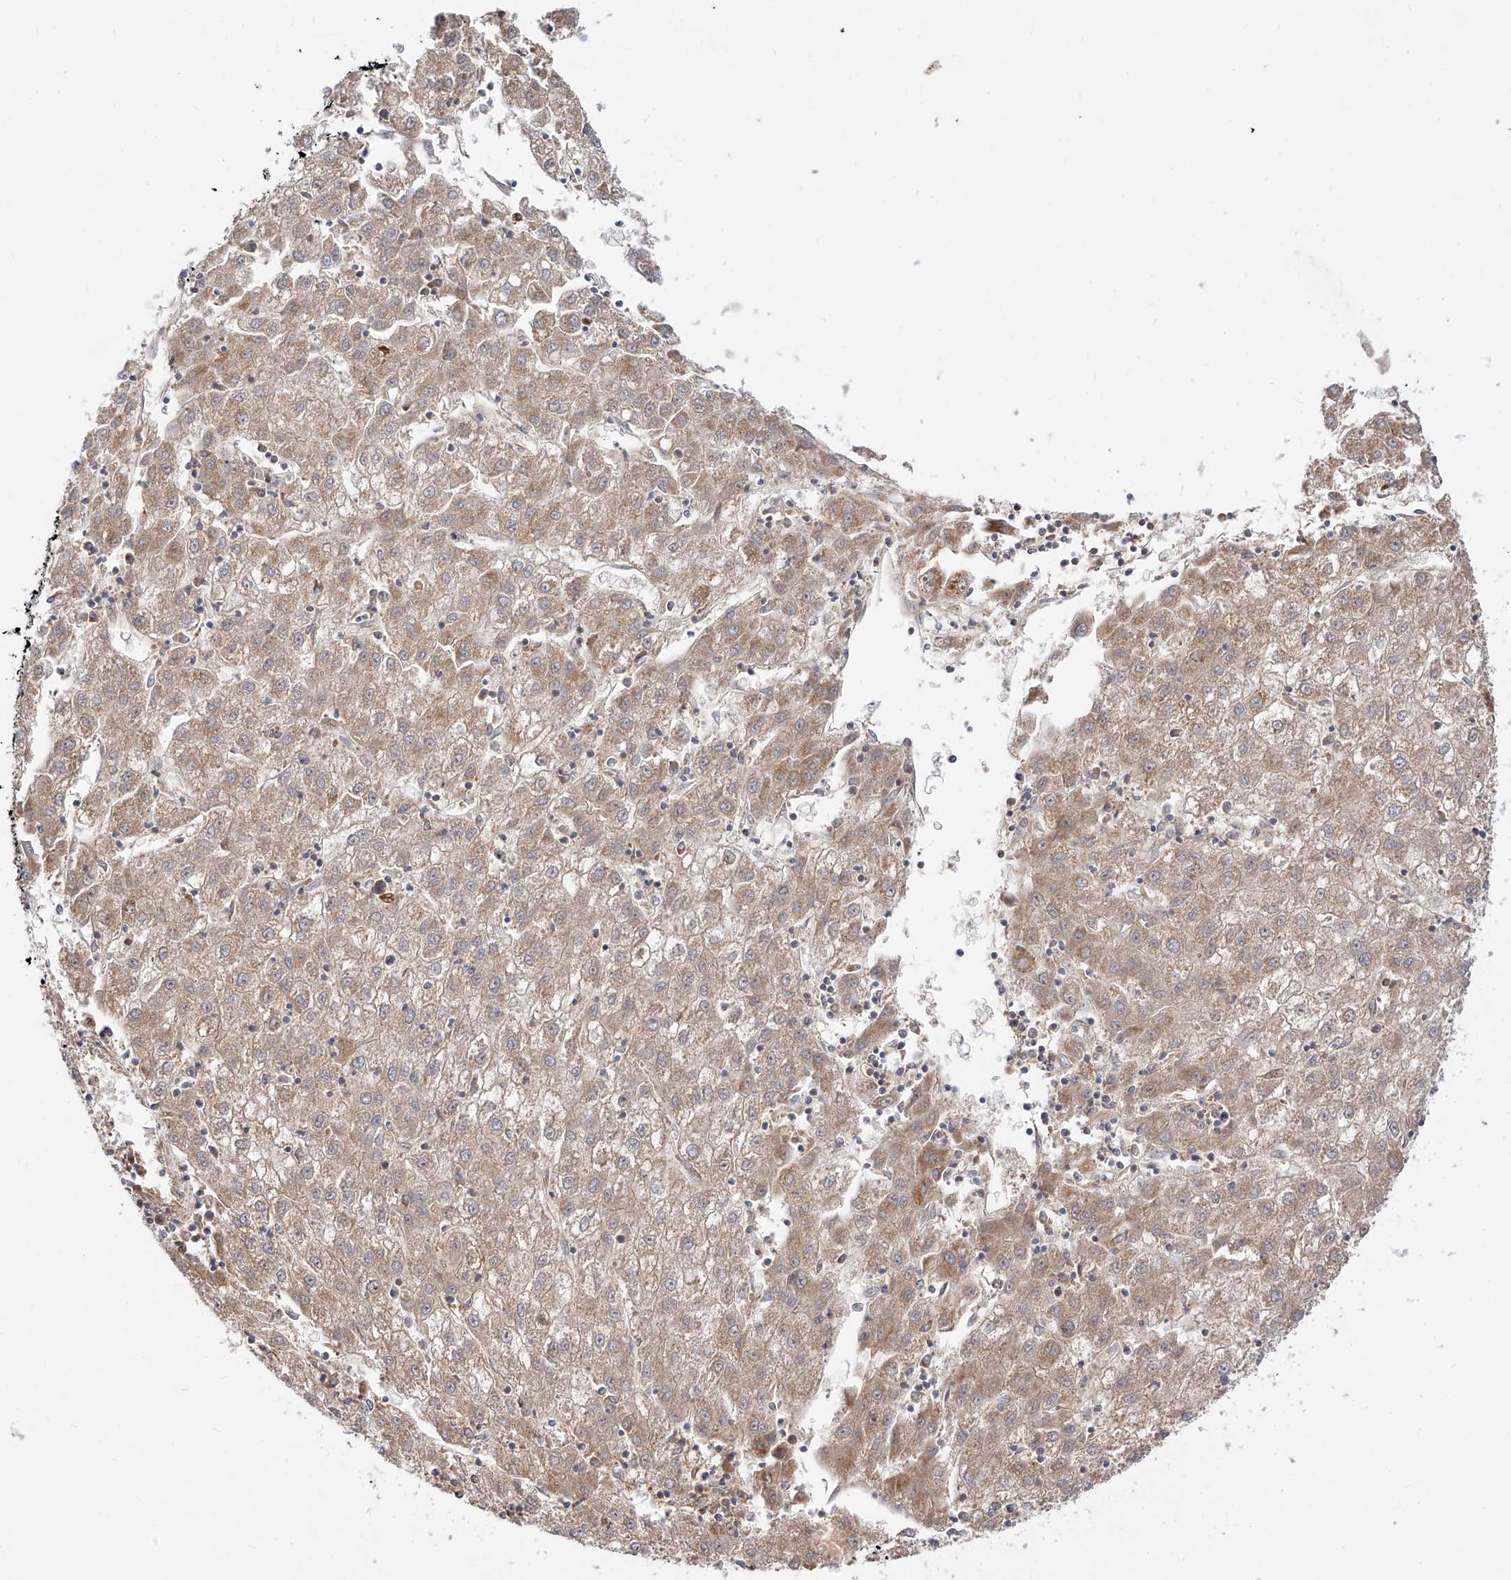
{"staining": {"intensity": "weak", "quantity": ">75%", "location": "cytoplasmic/membranous"}, "tissue": "liver cancer", "cell_type": "Tumor cells", "image_type": "cancer", "snomed": [{"axis": "morphology", "description": "Carcinoma, Hepatocellular, NOS"}, {"axis": "topography", "description": "Liver"}], "caption": "This image displays hepatocellular carcinoma (liver) stained with immunohistochemistry to label a protein in brown. The cytoplasmic/membranous of tumor cells show weak positivity for the protein. Nuclei are counter-stained blue.", "gene": "ISCA2", "patient": {"sex": "male", "age": 72}}